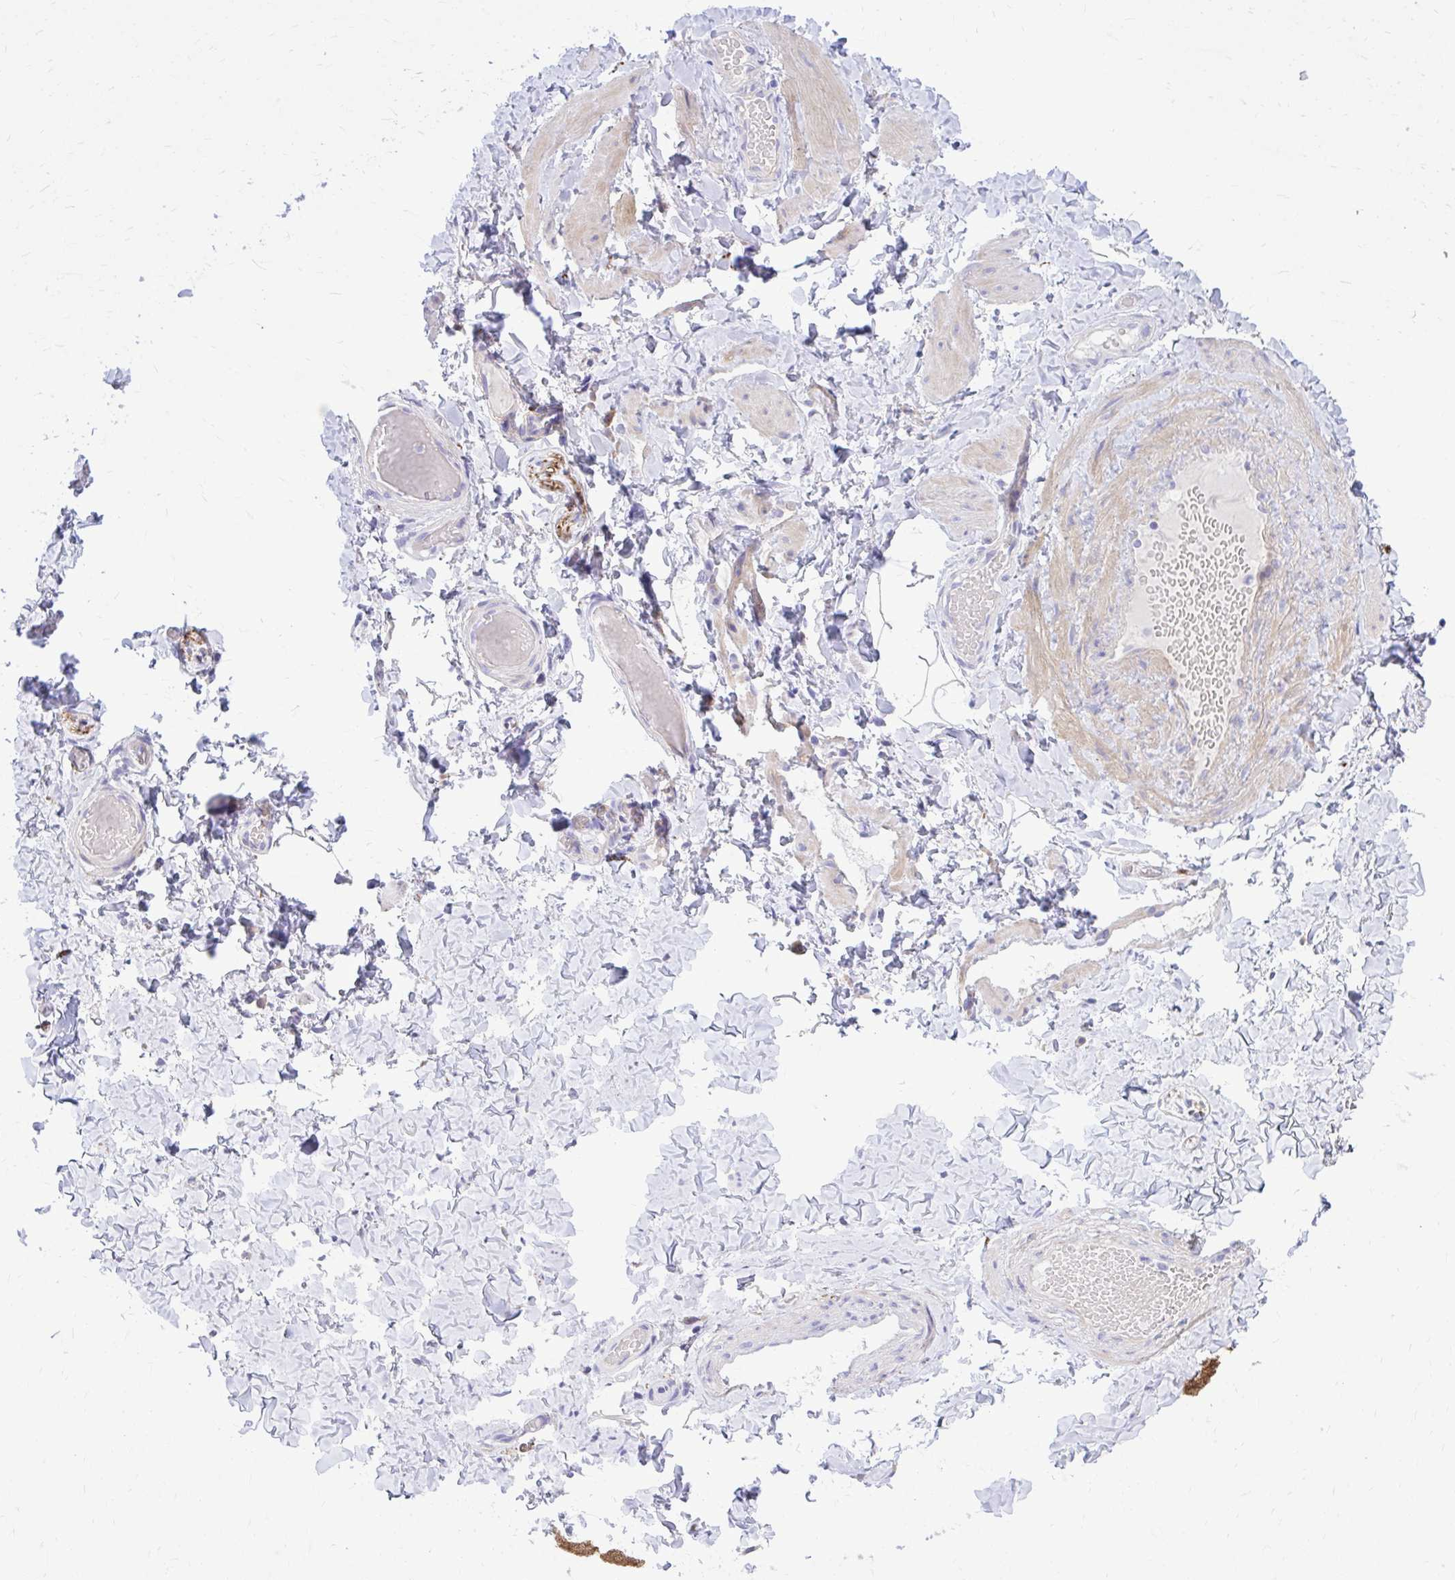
{"staining": {"intensity": "negative", "quantity": "none", "location": "none"}, "tissue": "adipose tissue", "cell_type": "Adipocytes", "image_type": "normal", "snomed": [{"axis": "morphology", "description": "Normal tissue, NOS"}, {"axis": "topography", "description": "Soft tissue"}, {"axis": "topography", "description": "Adipose tissue"}, {"axis": "topography", "description": "Vascular tissue"}, {"axis": "topography", "description": "Peripheral nerve tissue"}], "caption": "IHC of normal human adipose tissue shows no expression in adipocytes.", "gene": "EPB41L1", "patient": {"sex": "male", "age": 29}}